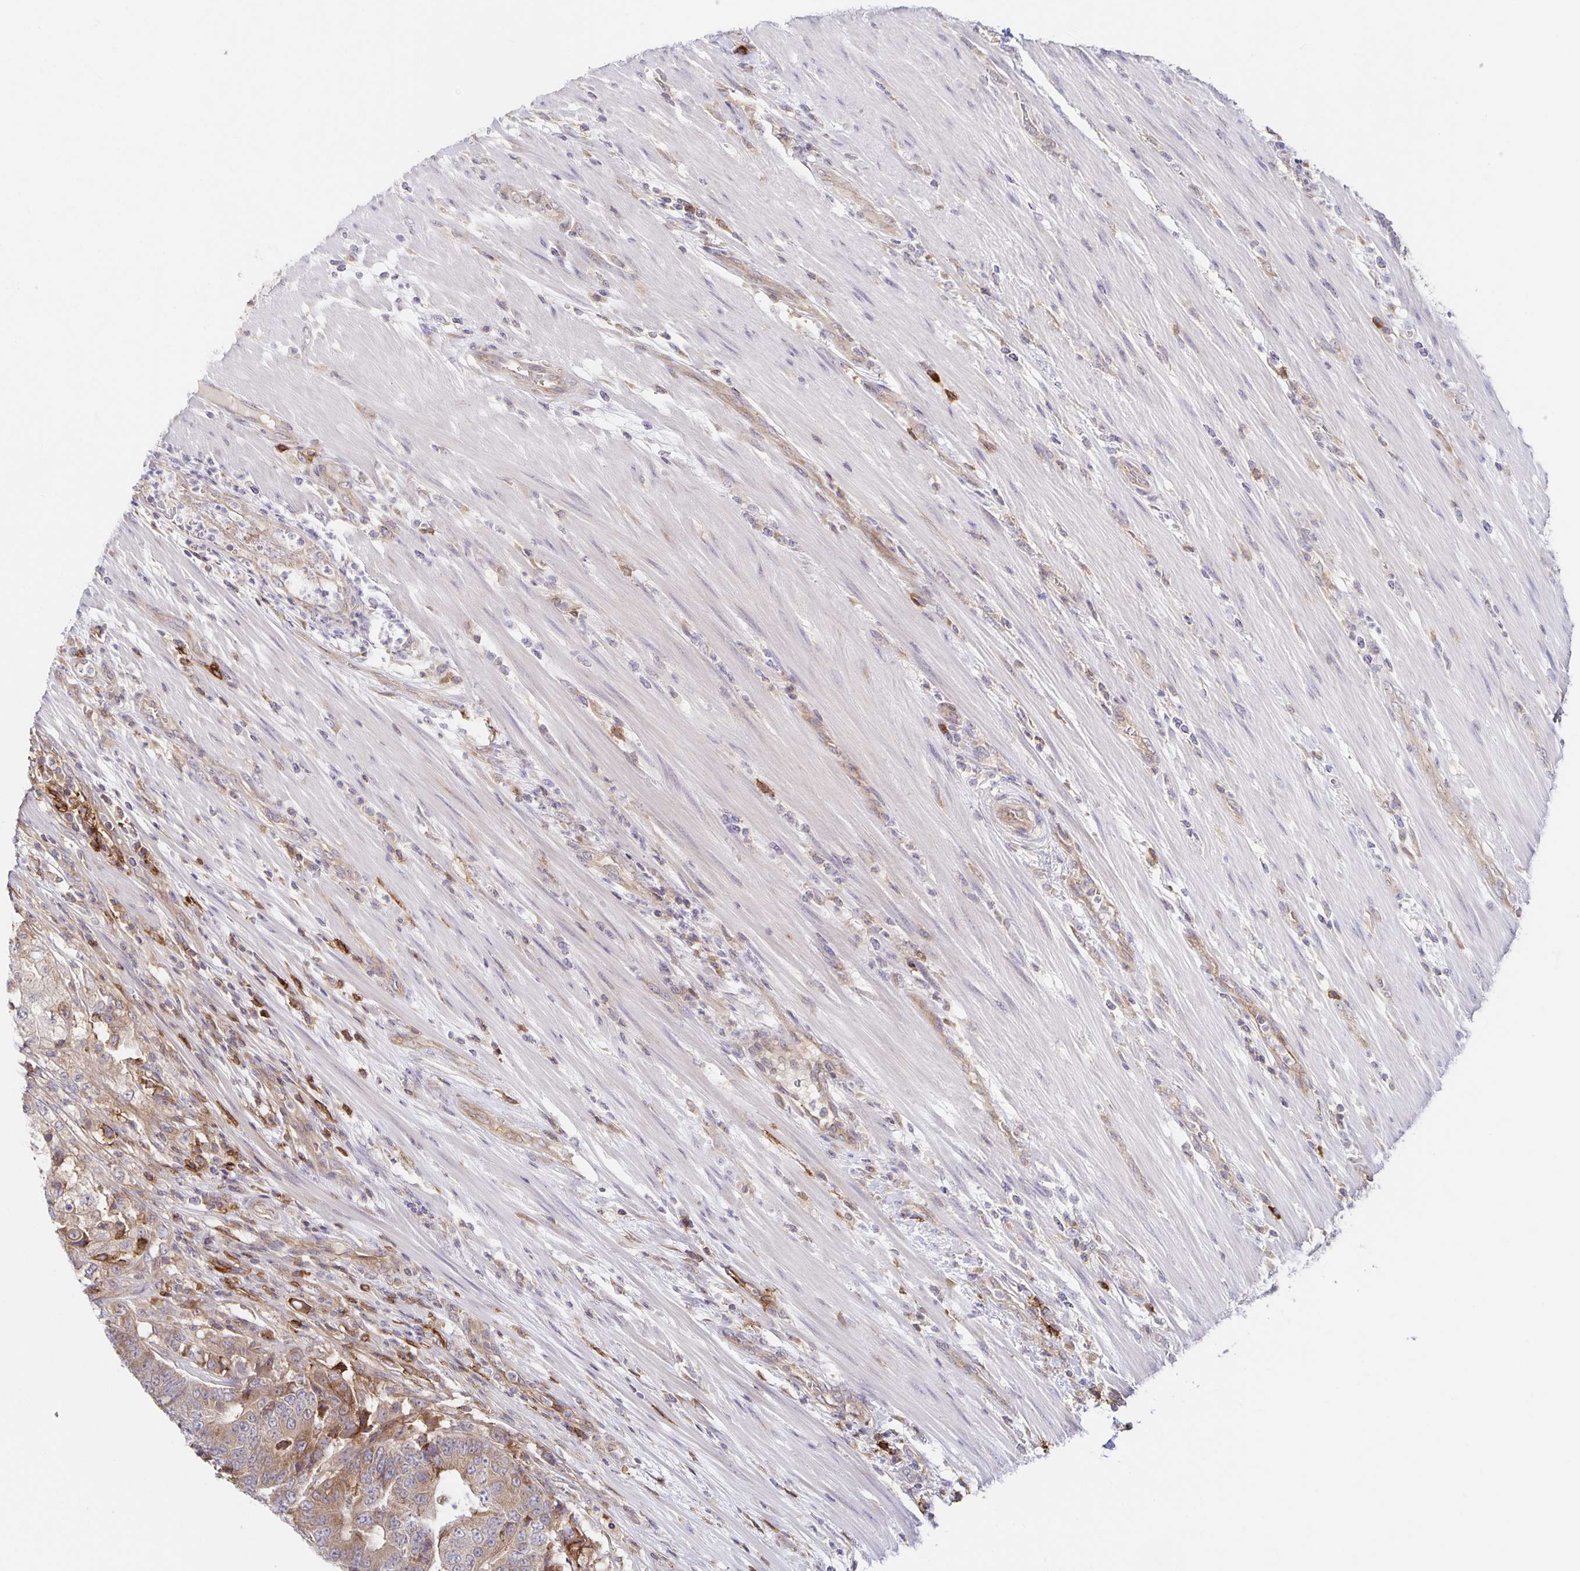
{"staining": {"intensity": "weak", "quantity": ">75%", "location": "cytoplasmic/membranous"}, "tissue": "colorectal cancer", "cell_type": "Tumor cells", "image_type": "cancer", "snomed": [{"axis": "morphology", "description": "Adenocarcinoma, NOS"}, {"axis": "topography", "description": "Colon"}], "caption": "Brown immunohistochemical staining in human colorectal cancer (adenocarcinoma) demonstrates weak cytoplasmic/membranous staining in about >75% of tumor cells. (DAB (3,3'-diaminobenzidine) IHC, brown staining for protein, blue staining for nuclei).", "gene": "BAD", "patient": {"sex": "female", "age": 48}}